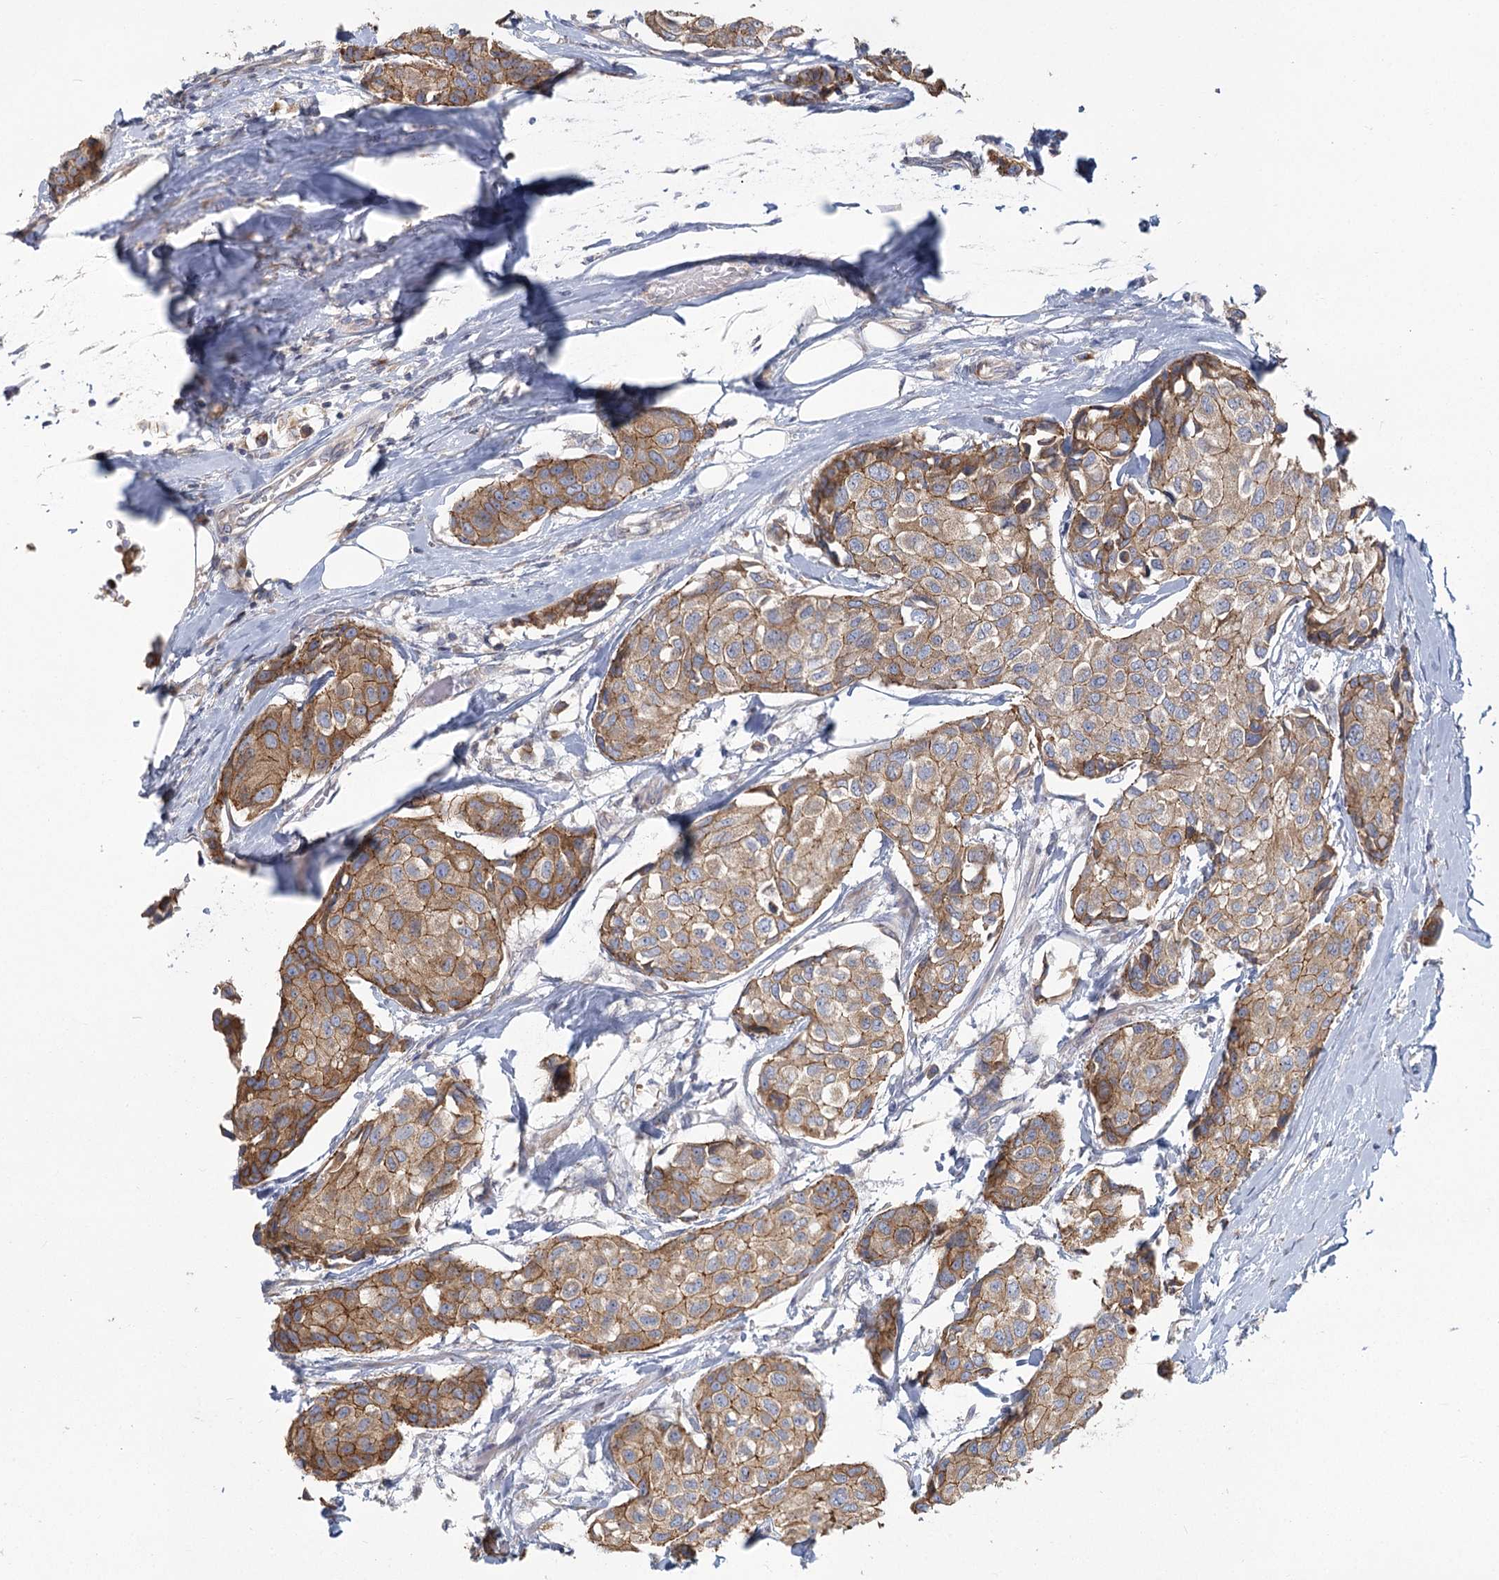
{"staining": {"intensity": "moderate", "quantity": ">75%", "location": "cytoplasmic/membranous"}, "tissue": "breast cancer", "cell_type": "Tumor cells", "image_type": "cancer", "snomed": [{"axis": "morphology", "description": "Duct carcinoma"}, {"axis": "topography", "description": "Breast"}], "caption": "Protein expression analysis of invasive ductal carcinoma (breast) displays moderate cytoplasmic/membranous staining in approximately >75% of tumor cells. The staining is performed using DAB brown chromogen to label protein expression. The nuclei are counter-stained blue using hematoxylin.", "gene": "CNTLN", "patient": {"sex": "female", "age": 80}}